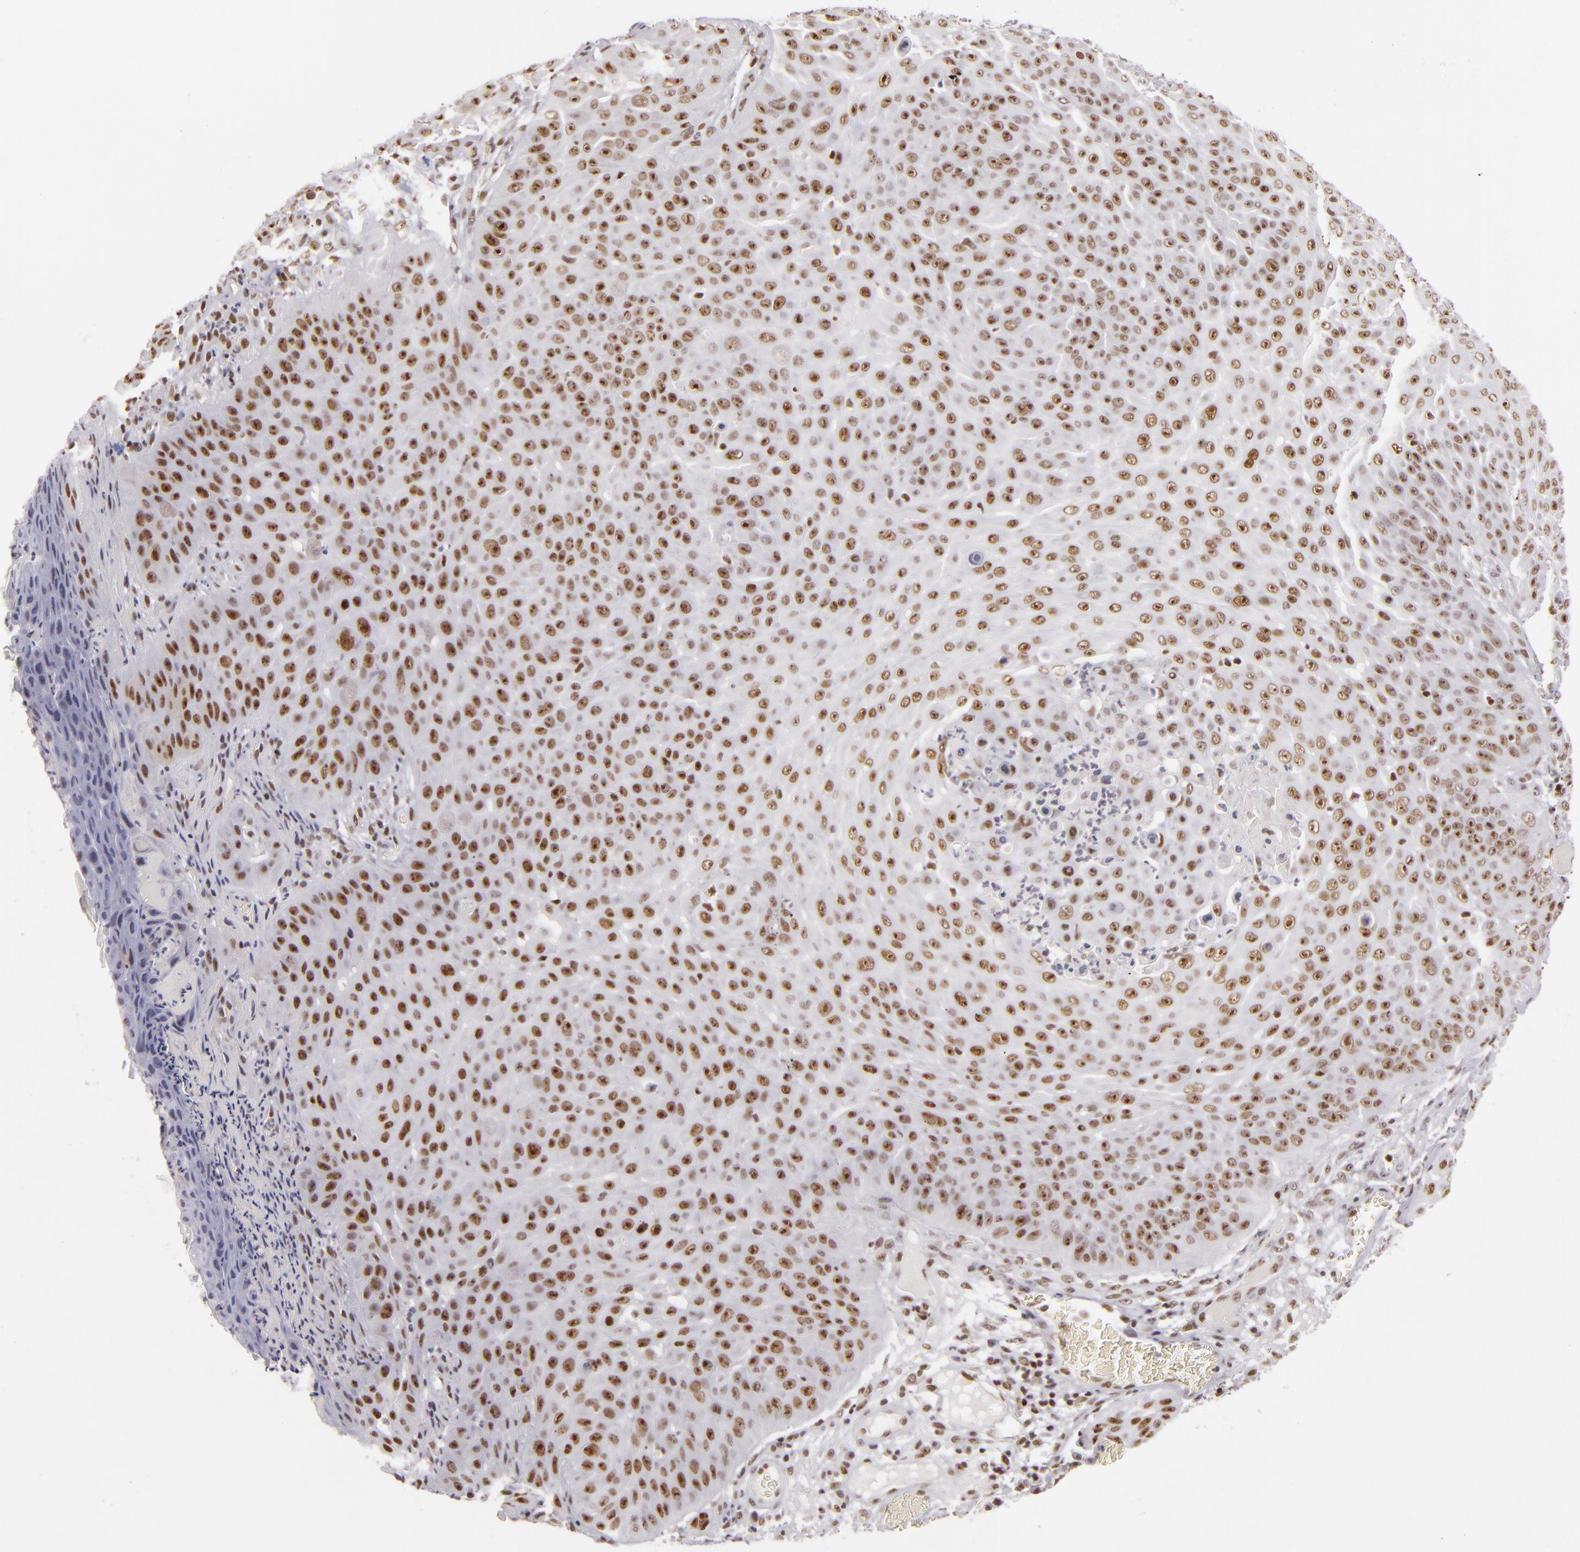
{"staining": {"intensity": "strong", "quantity": ">75%", "location": "nuclear"}, "tissue": "skin cancer", "cell_type": "Tumor cells", "image_type": "cancer", "snomed": [{"axis": "morphology", "description": "Squamous cell carcinoma, NOS"}, {"axis": "topography", "description": "Skin"}], "caption": "Immunohistochemical staining of squamous cell carcinoma (skin) shows high levels of strong nuclear protein staining in about >75% of tumor cells.", "gene": "DAXX", "patient": {"sex": "male", "age": 82}}